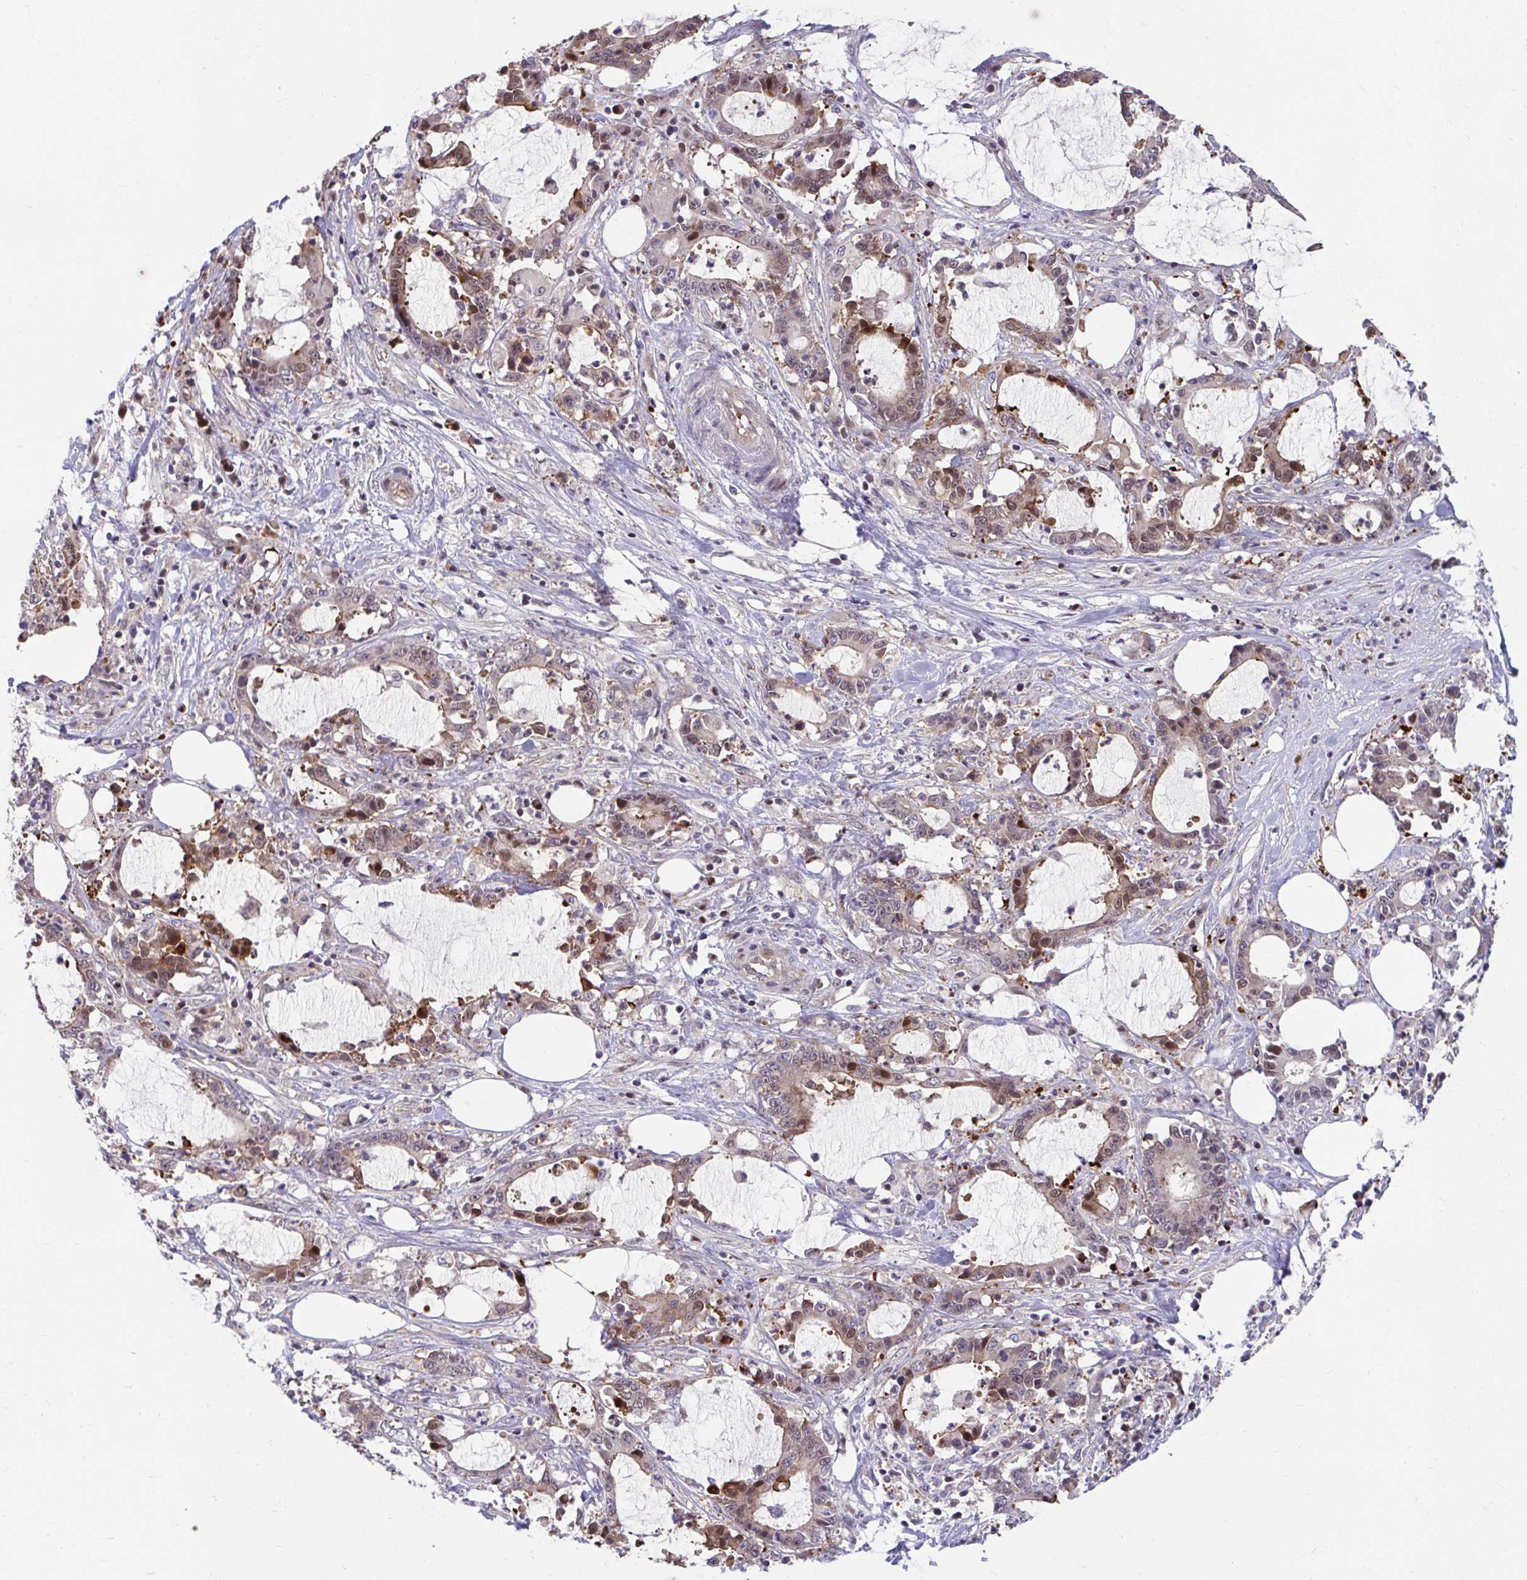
{"staining": {"intensity": "moderate", "quantity": "25%-75%", "location": "cytoplasmic/membranous,nuclear"}, "tissue": "stomach cancer", "cell_type": "Tumor cells", "image_type": "cancer", "snomed": [{"axis": "morphology", "description": "Adenocarcinoma, NOS"}, {"axis": "topography", "description": "Stomach, upper"}], "caption": "Protein analysis of stomach cancer (adenocarcinoma) tissue demonstrates moderate cytoplasmic/membranous and nuclear staining in approximately 25%-75% of tumor cells.", "gene": "PCDHB7", "patient": {"sex": "male", "age": 68}}